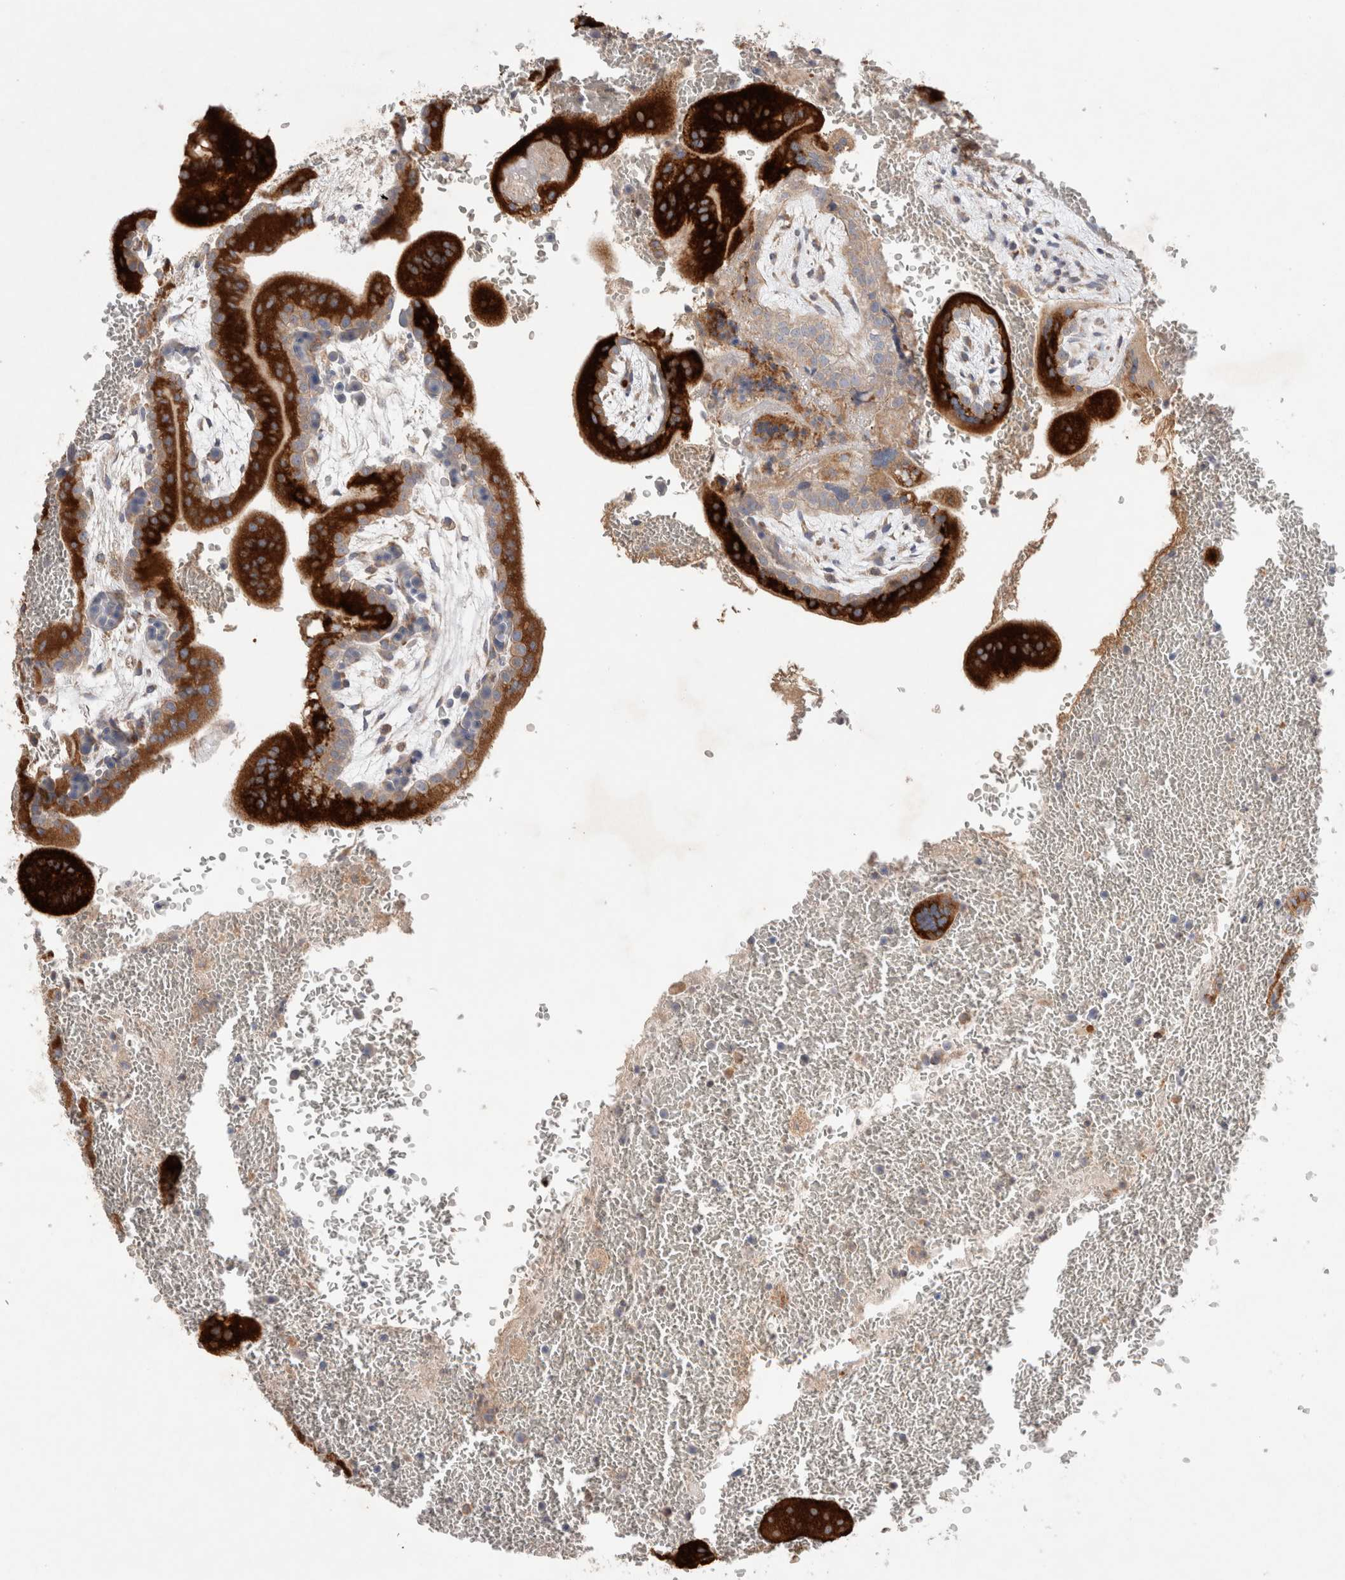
{"staining": {"intensity": "strong", "quantity": ">75%", "location": "cytoplasmic/membranous"}, "tissue": "placenta", "cell_type": "Trophoblastic cells", "image_type": "normal", "snomed": [{"axis": "morphology", "description": "Normal tissue, NOS"}, {"axis": "topography", "description": "Placenta"}], "caption": "A high-resolution image shows immunohistochemistry staining of benign placenta, which exhibits strong cytoplasmic/membranous staining in about >75% of trophoblastic cells. (DAB IHC, brown staining for protein, blue staining for nuclei).", "gene": "TBC1D16", "patient": {"sex": "female", "age": 35}}